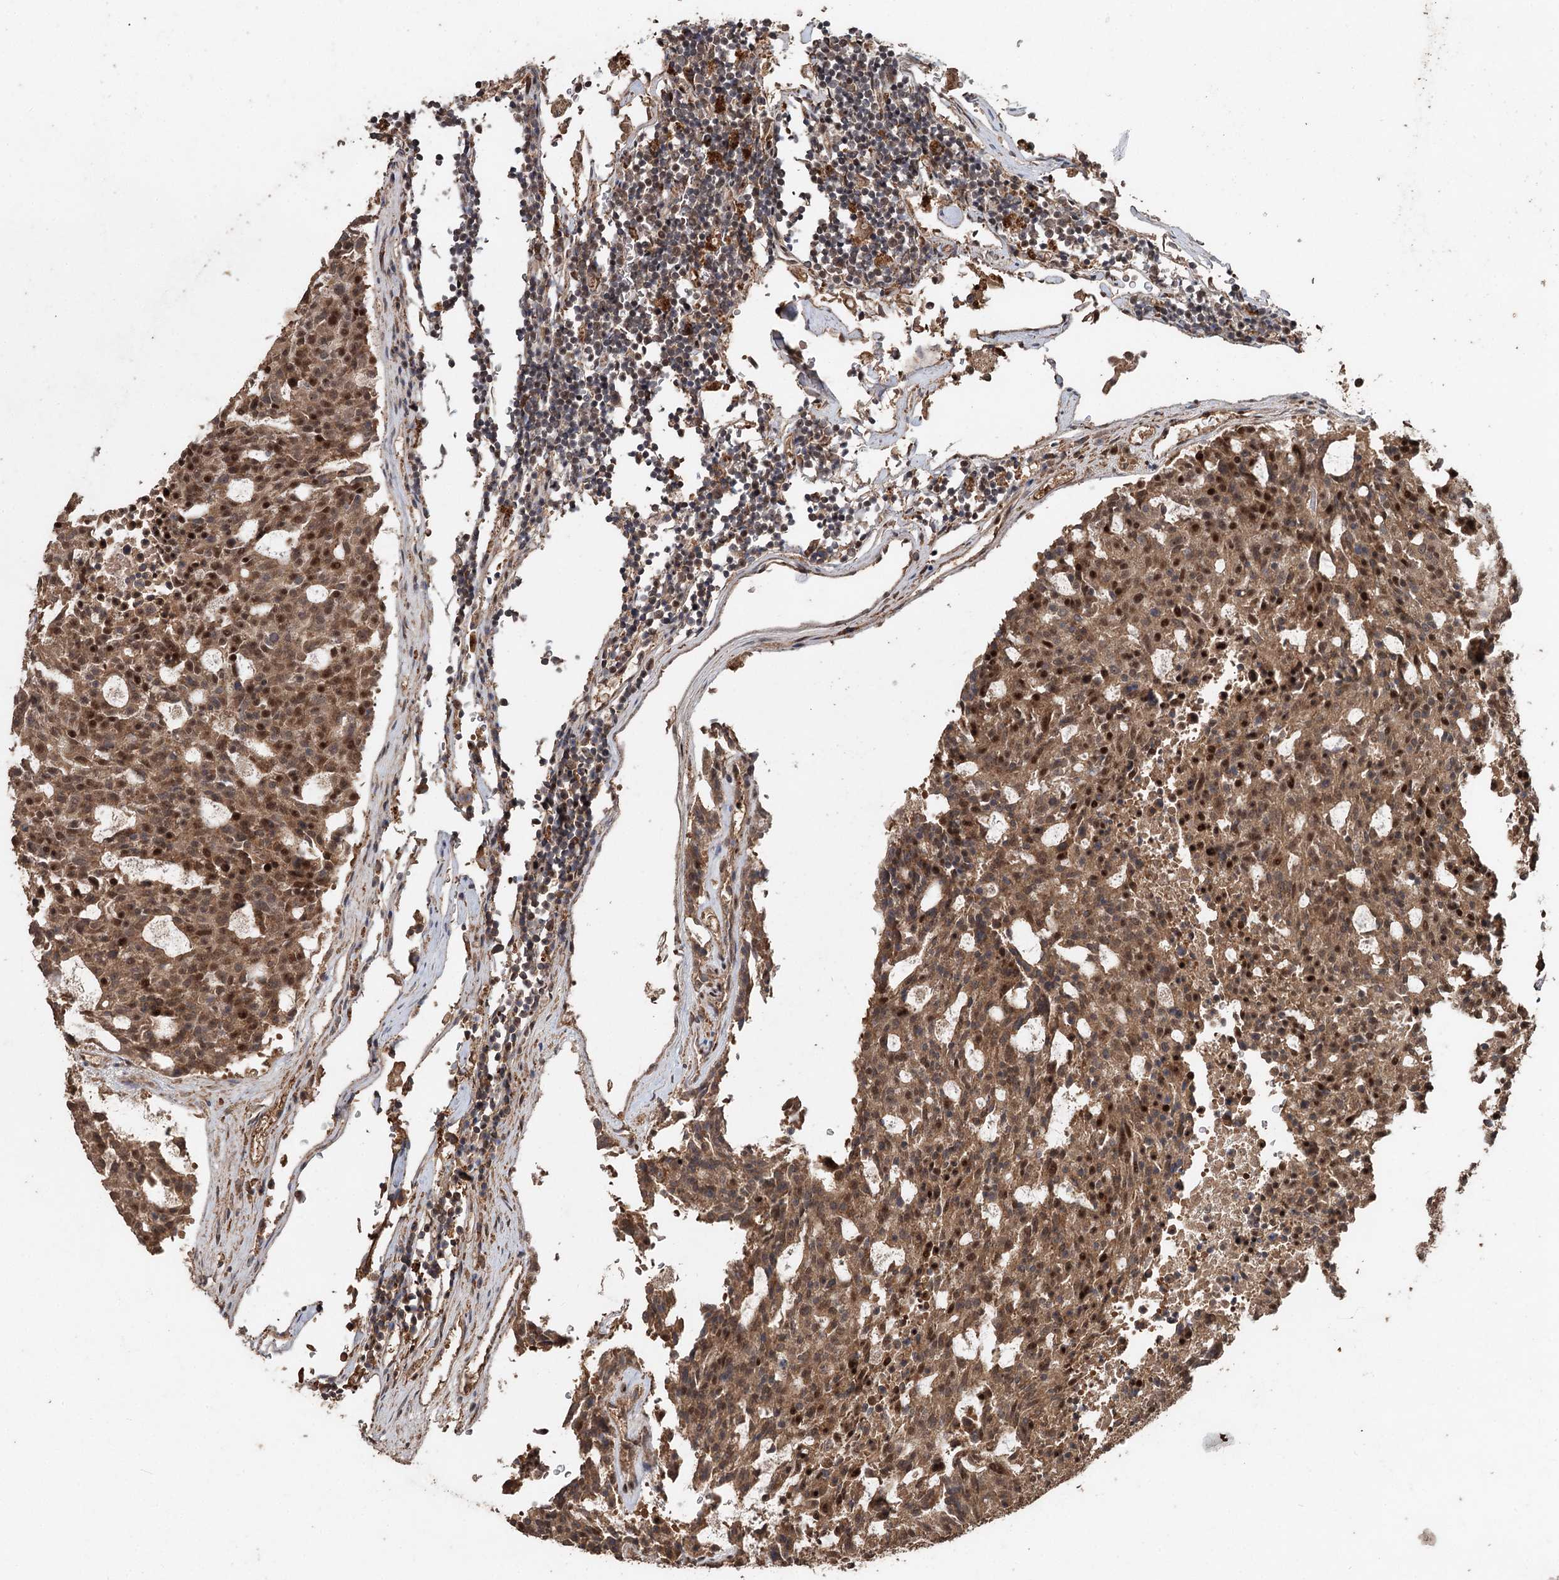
{"staining": {"intensity": "moderate", "quantity": ">75%", "location": "cytoplasmic/membranous,nuclear"}, "tissue": "carcinoid", "cell_type": "Tumor cells", "image_type": "cancer", "snomed": [{"axis": "morphology", "description": "Carcinoid, malignant, NOS"}, {"axis": "topography", "description": "Pancreas"}], "caption": "About >75% of tumor cells in carcinoid (malignant) show moderate cytoplasmic/membranous and nuclear protein staining as visualized by brown immunohistochemical staining.", "gene": "FBXO7", "patient": {"sex": "female", "age": 54}}